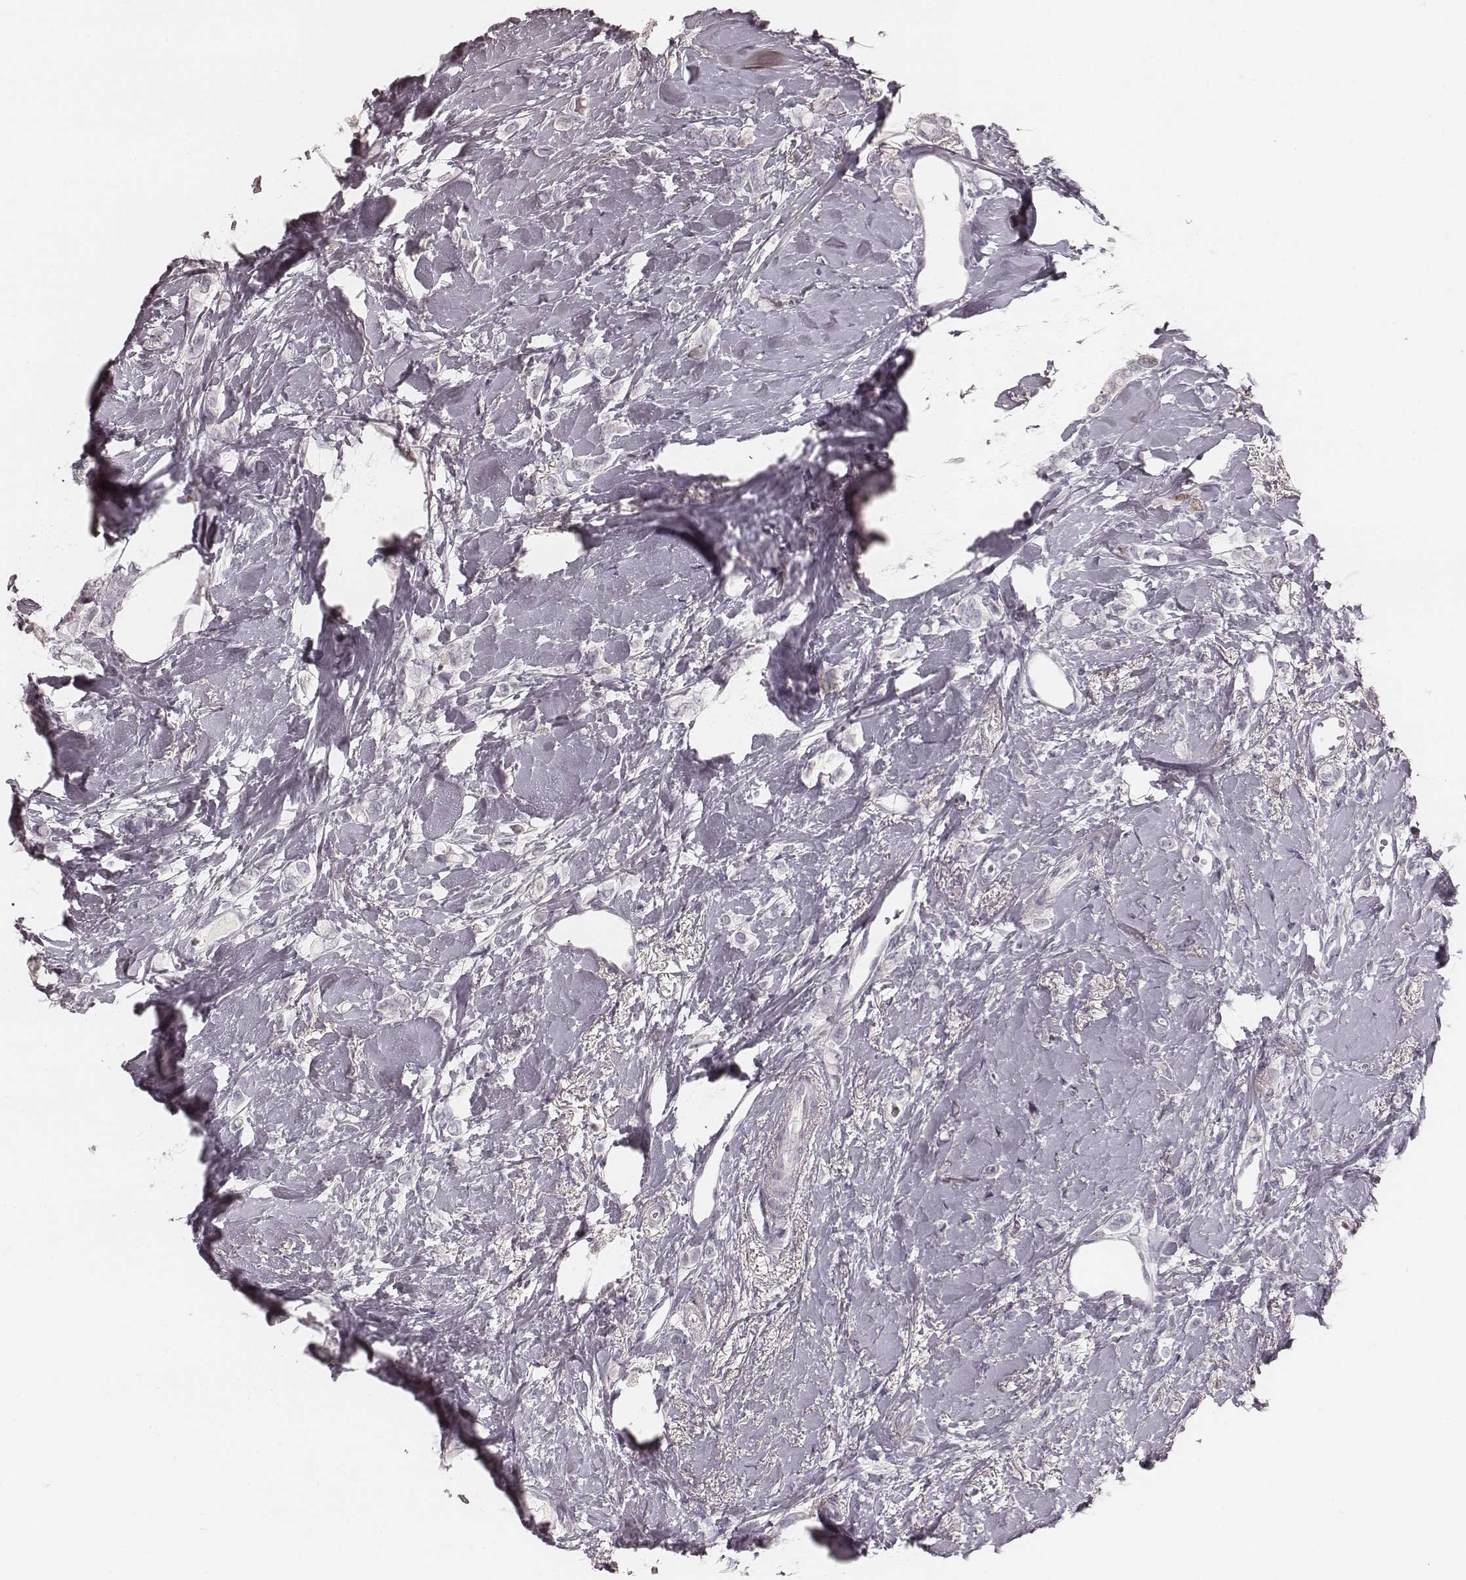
{"staining": {"intensity": "negative", "quantity": "none", "location": "none"}, "tissue": "breast cancer", "cell_type": "Tumor cells", "image_type": "cancer", "snomed": [{"axis": "morphology", "description": "Lobular carcinoma"}, {"axis": "topography", "description": "Breast"}], "caption": "DAB (3,3'-diaminobenzidine) immunohistochemical staining of human lobular carcinoma (breast) shows no significant positivity in tumor cells.", "gene": "TEX37", "patient": {"sex": "female", "age": 66}}